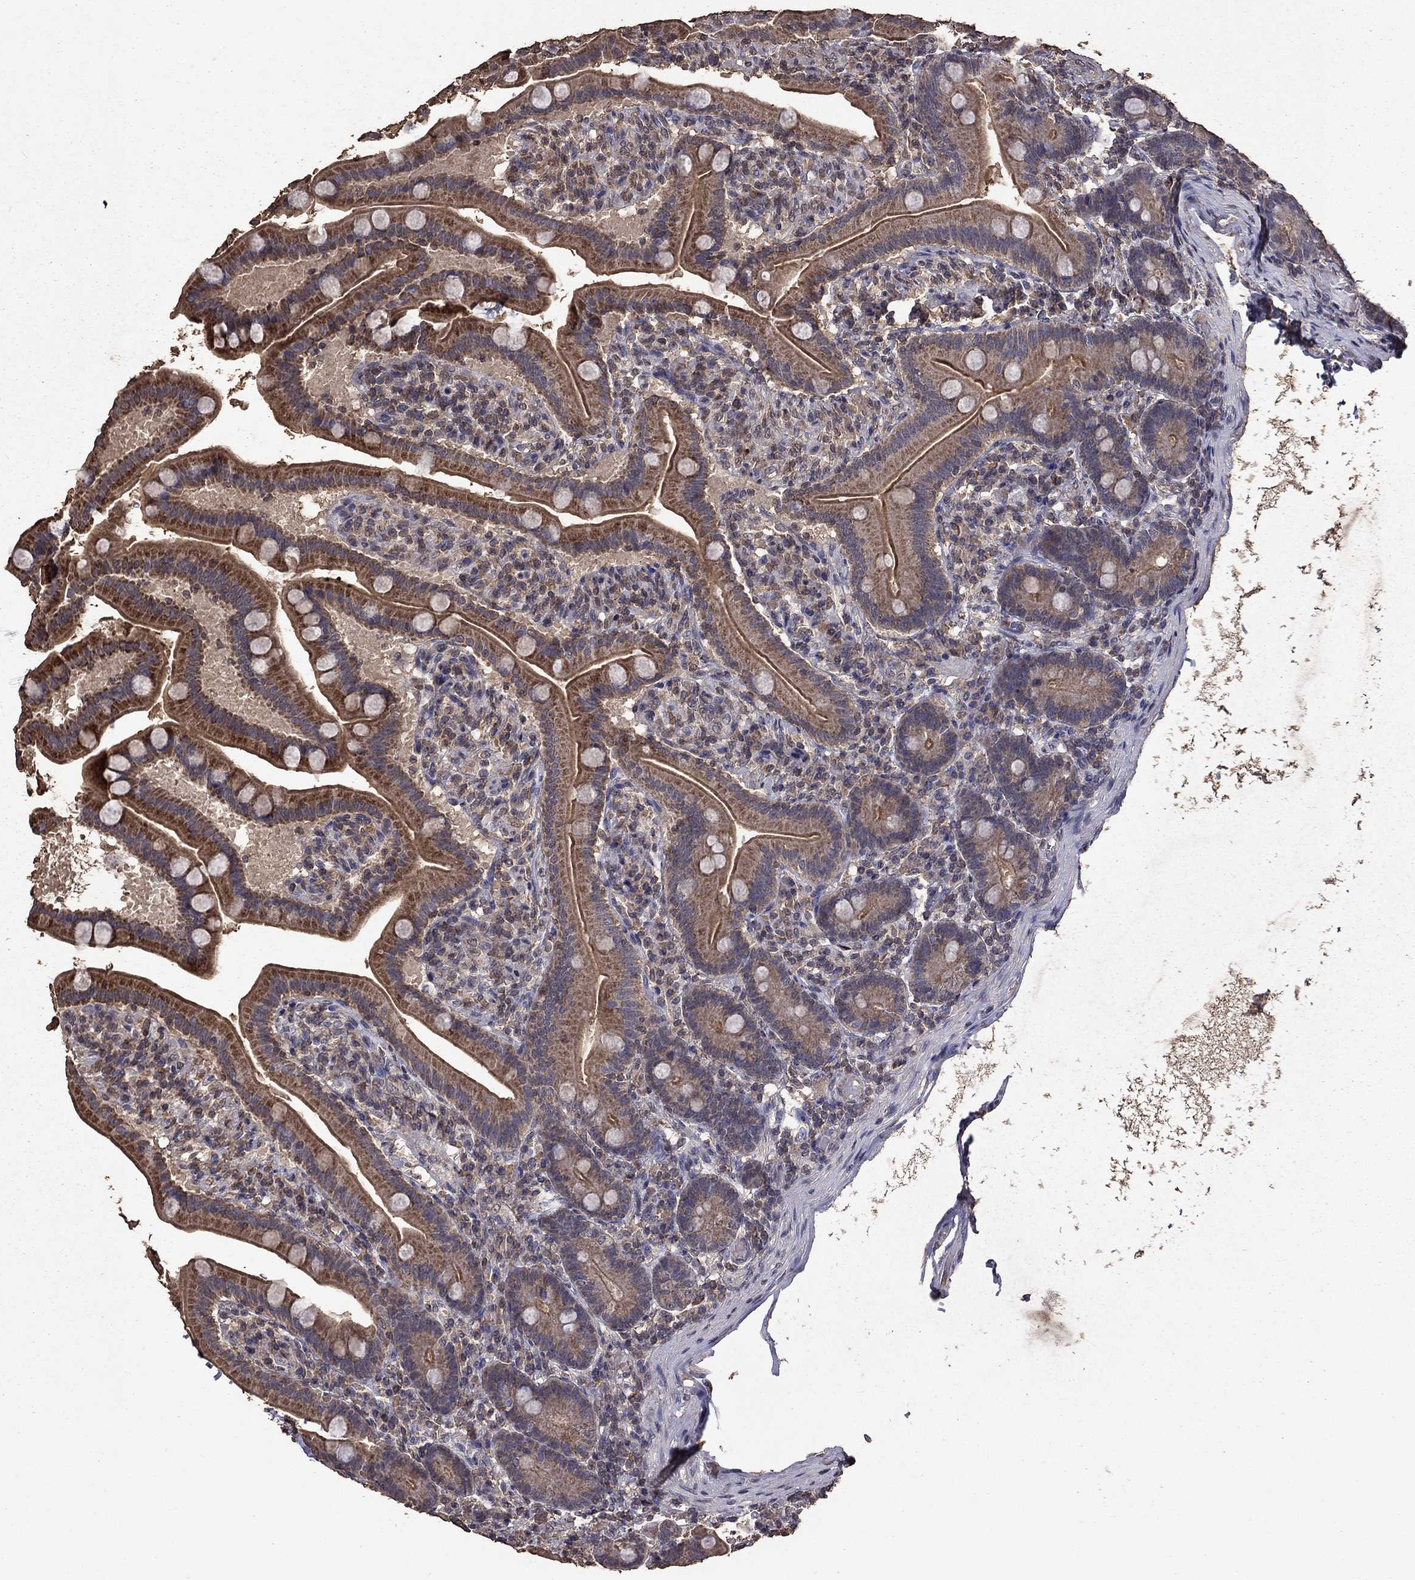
{"staining": {"intensity": "strong", "quantity": "25%-75%", "location": "cytoplasmic/membranous"}, "tissue": "small intestine", "cell_type": "Glandular cells", "image_type": "normal", "snomed": [{"axis": "morphology", "description": "Normal tissue, NOS"}, {"axis": "topography", "description": "Small intestine"}], "caption": "Small intestine stained with DAB (3,3'-diaminobenzidine) immunohistochemistry (IHC) shows high levels of strong cytoplasmic/membranous positivity in approximately 25%-75% of glandular cells.", "gene": "SERPINA5", "patient": {"sex": "male", "age": 66}}